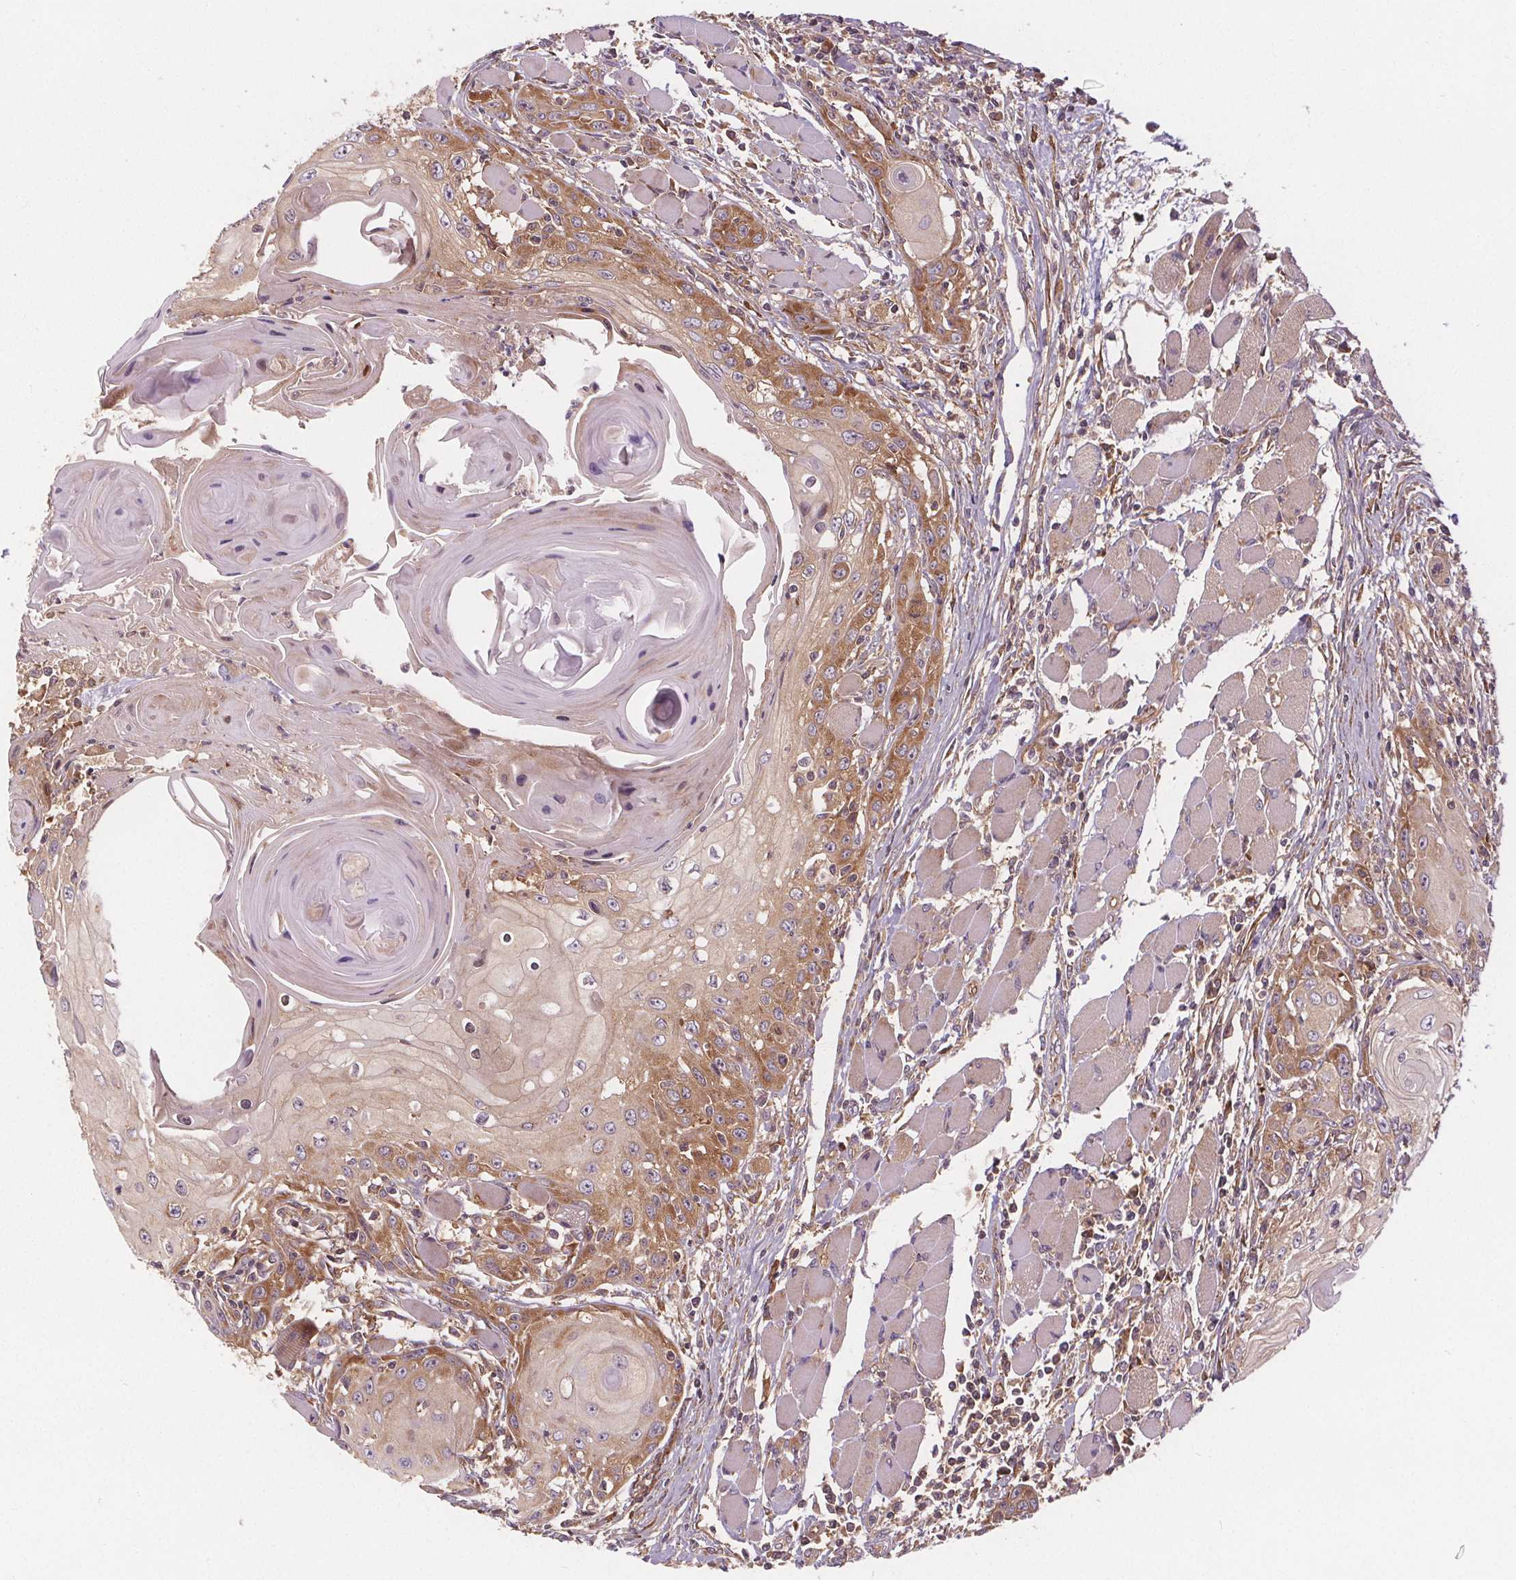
{"staining": {"intensity": "moderate", "quantity": "25%-75%", "location": "cytoplasmic/membranous"}, "tissue": "head and neck cancer", "cell_type": "Tumor cells", "image_type": "cancer", "snomed": [{"axis": "morphology", "description": "Squamous cell carcinoma, NOS"}, {"axis": "topography", "description": "Head-Neck"}], "caption": "About 25%-75% of tumor cells in head and neck squamous cell carcinoma display moderate cytoplasmic/membranous protein positivity as visualized by brown immunohistochemical staining.", "gene": "EIF3D", "patient": {"sex": "female", "age": 80}}